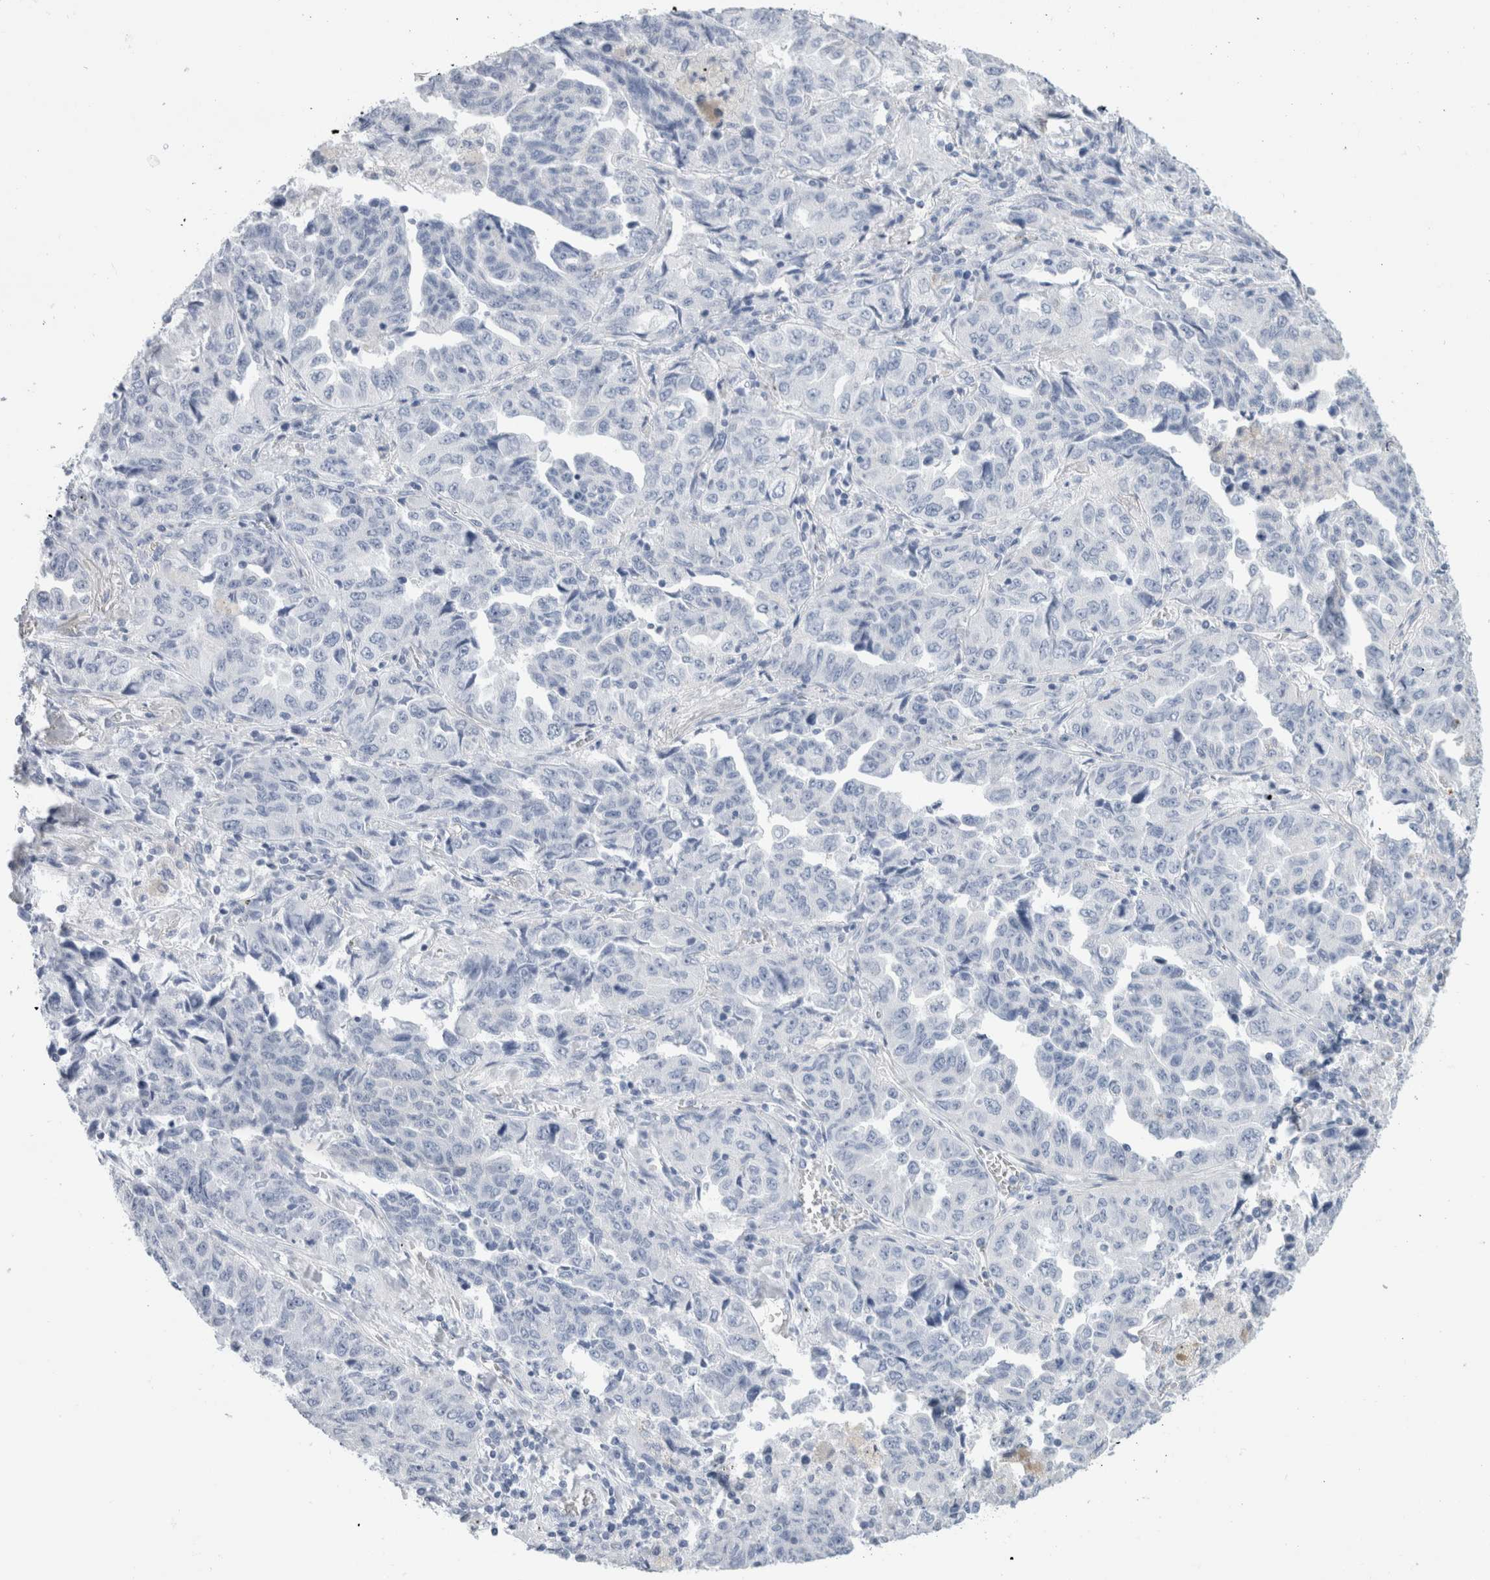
{"staining": {"intensity": "negative", "quantity": "none", "location": "none"}, "tissue": "lung cancer", "cell_type": "Tumor cells", "image_type": "cancer", "snomed": [{"axis": "morphology", "description": "Adenocarcinoma, NOS"}, {"axis": "topography", "description": "Lung"}], "caption": "Immunohistochemical staining of lung cancer displays no significant expression in tumor cells.", "gene": "ECHDC2", "patient": {"sex": "female", "age": 51}}